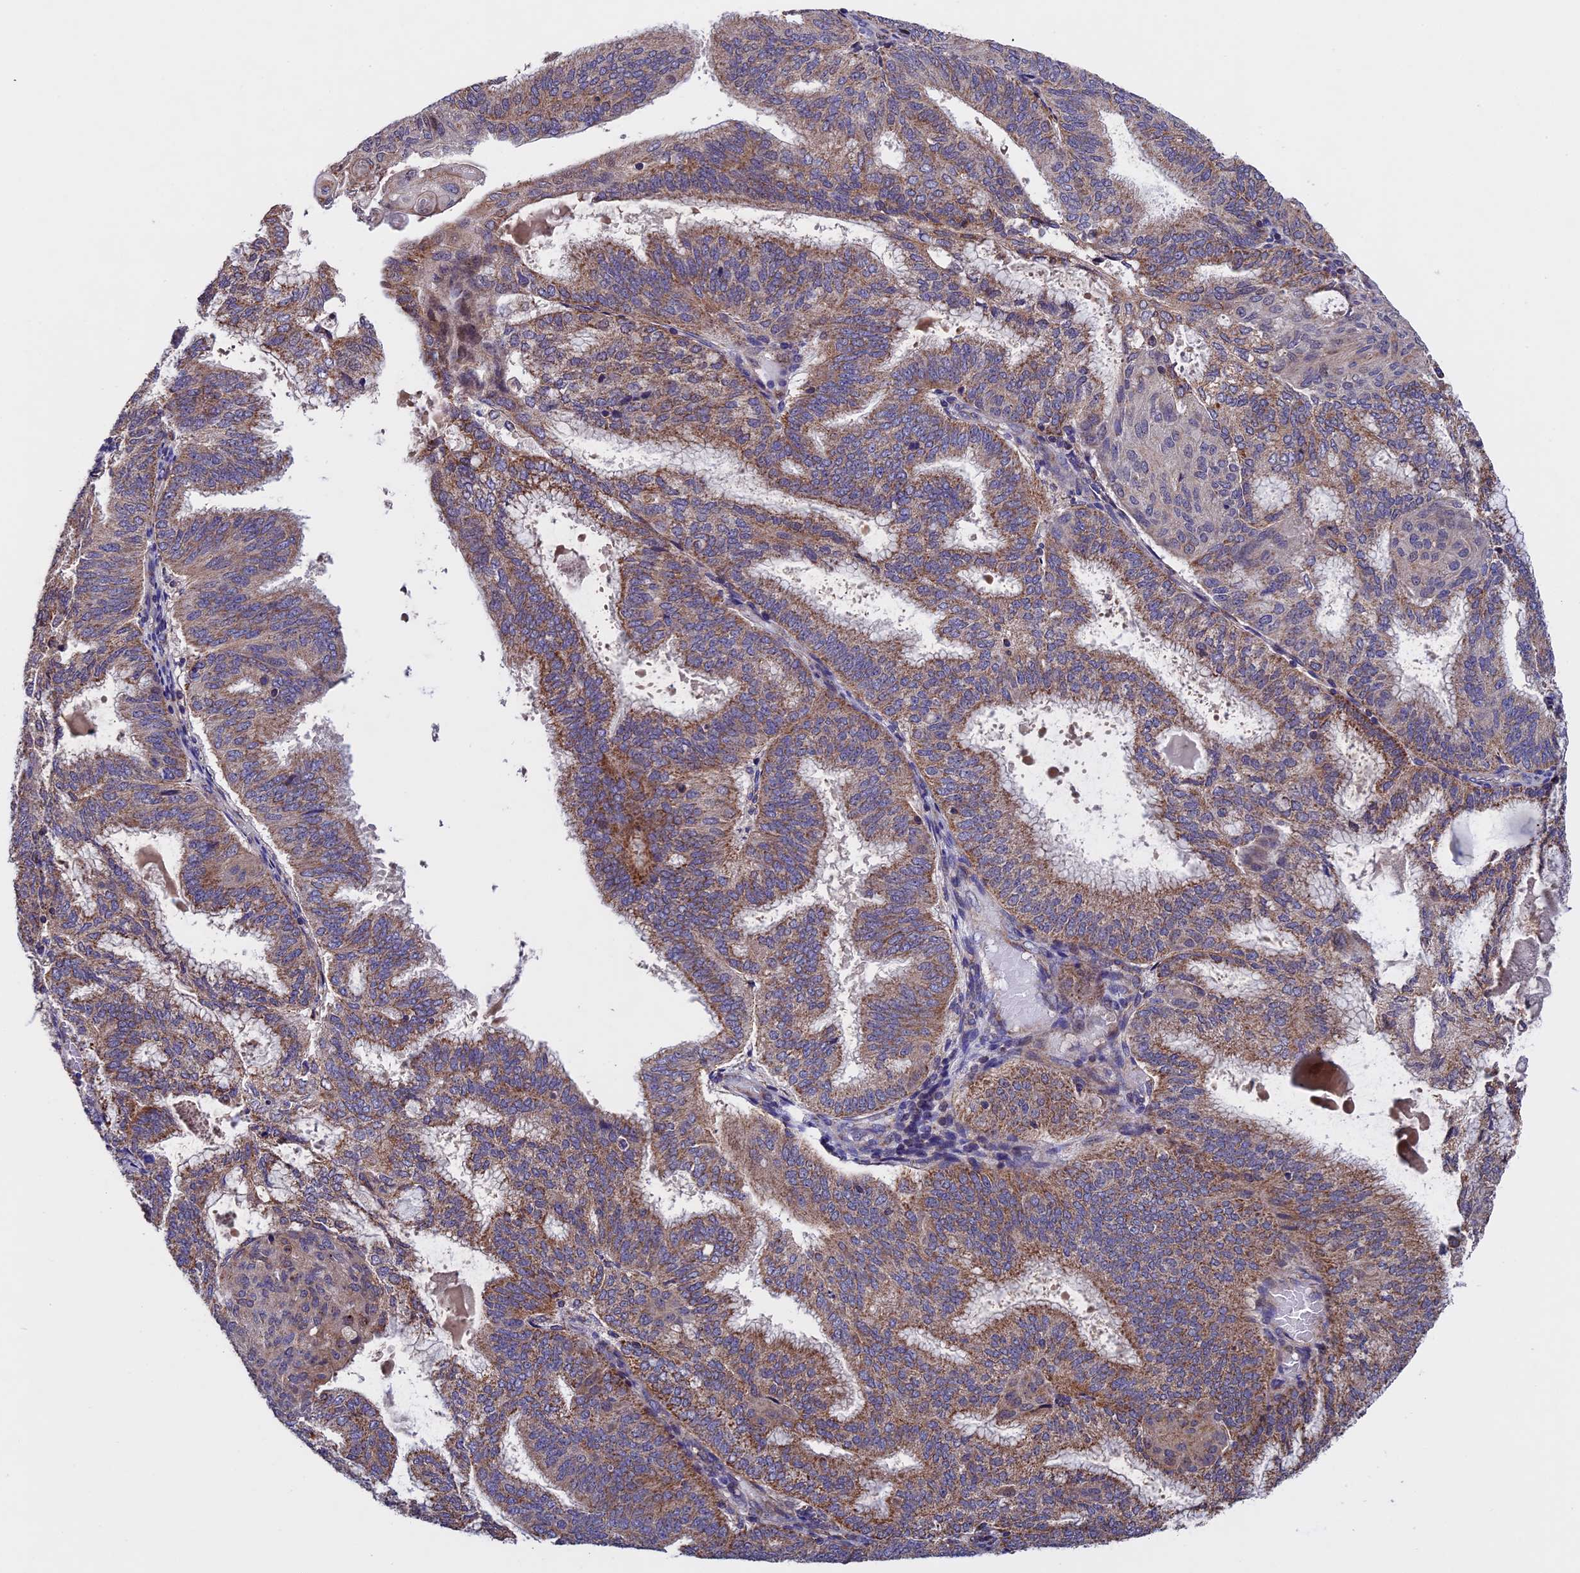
{"staining": {"intensity": "moderate", "quantity": ">75%", "location": "cytoplasmic/membranous"}, "tissue": "endometrial cancer", "cell_type": "Tumor cells", "image_type": "cancer", "snomed": [{"axis": "morphology", "description": "Adenocarcinoma, NOS"}, {"axis": "topography", "description": "Endometrium"}], "caption": "Immunohistochemical staining of endometrial adenocarcinoma exhibits medium levels of moderate cytoplasmic/membranous protein staining in about >75% of tumor cells.", "gene": "RNF17", "patient": {"sex": "female", "age": 49}}